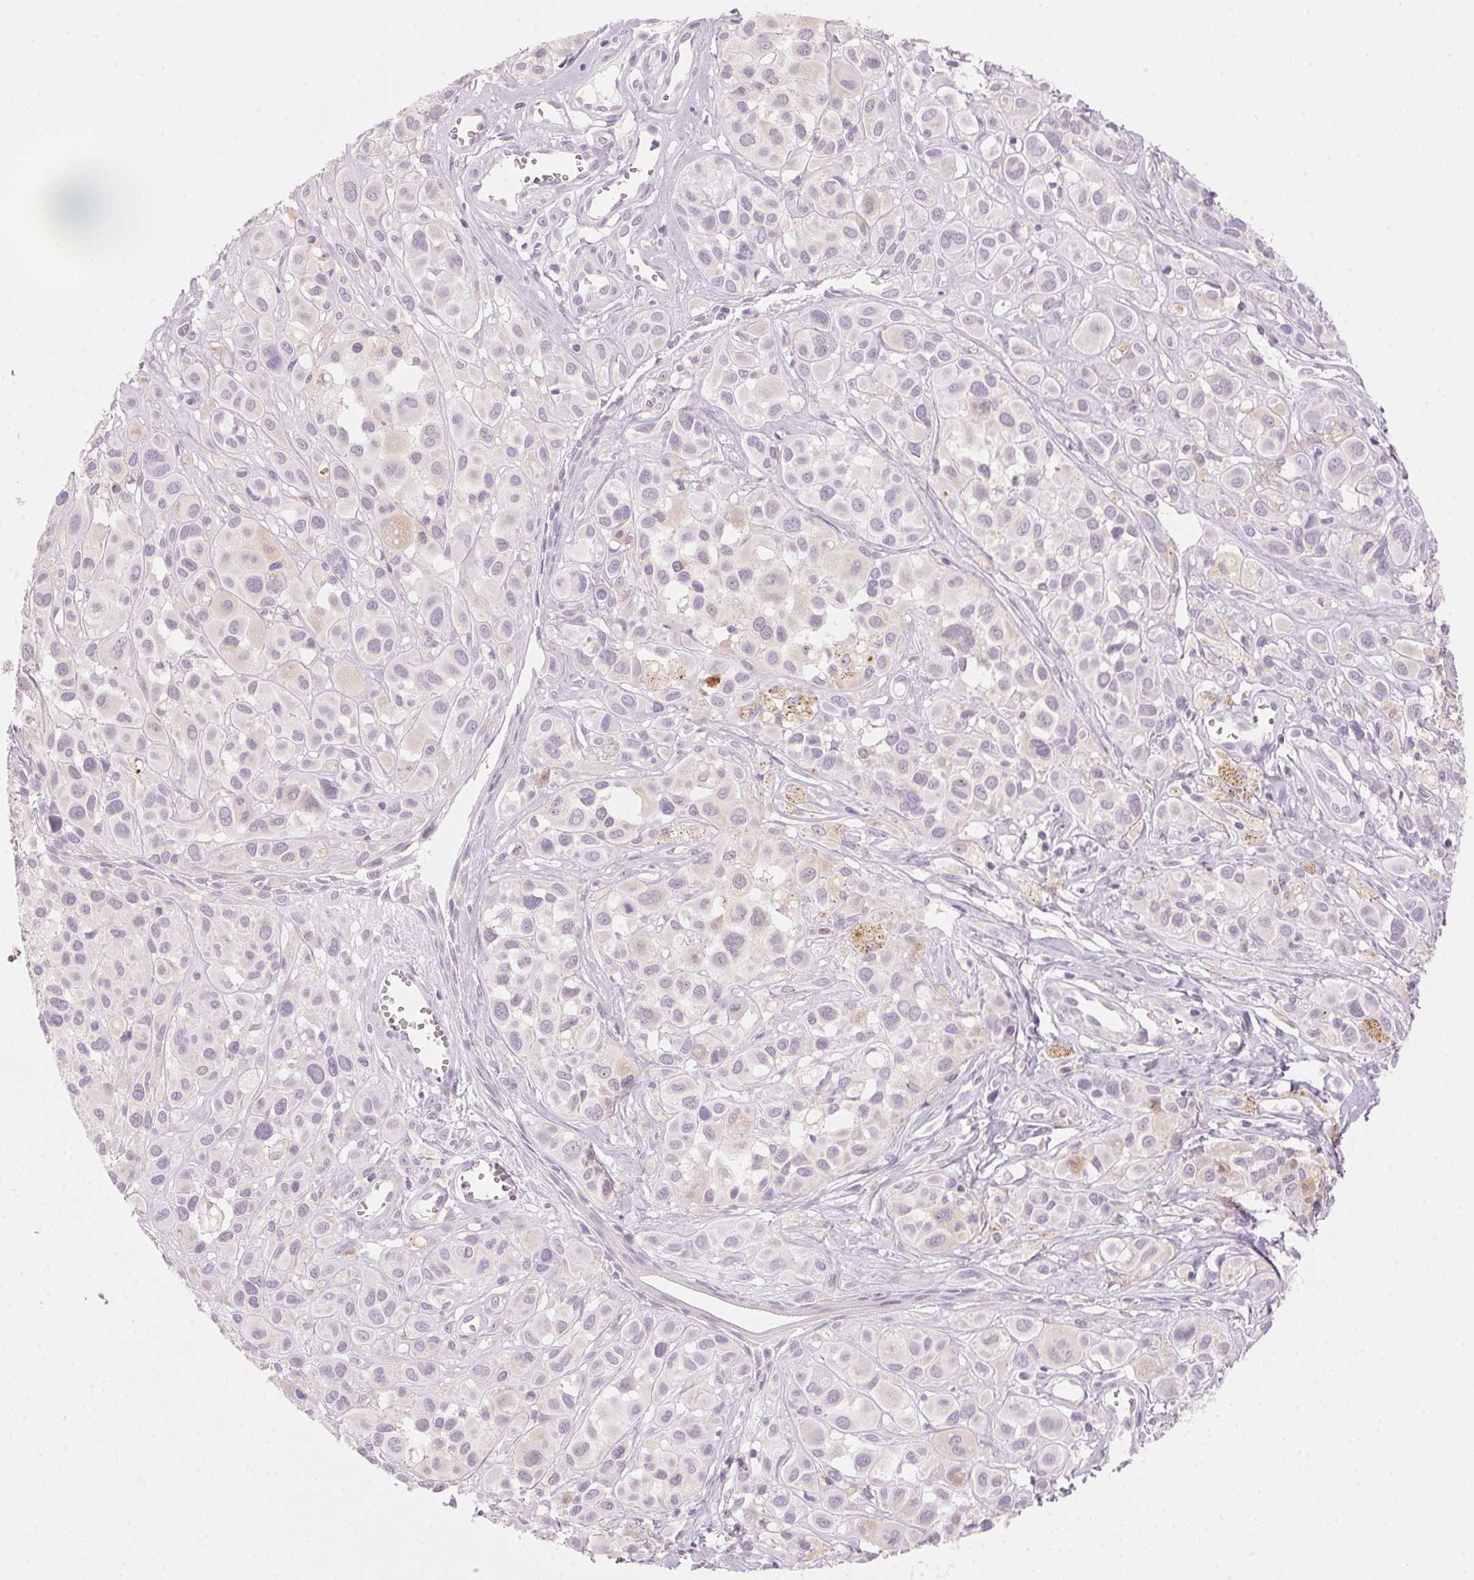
{"staining": {"intensity": "negative", "quantity": "none", "location": "none"}, "tissue": "melanoma", "cell_type": "Tumor cells", "image_type": "cancer", "snomed": [{"axis": "morphology", "description": "Malignant melanoma, NOS"}, {"axis": "topography", "description": "Skin"}], "caption": "Image shows no protein staining in tumor cells of melanoma tissue.", "gene": "HOXB13", "patient": {"sex": "male", "age": 77}}